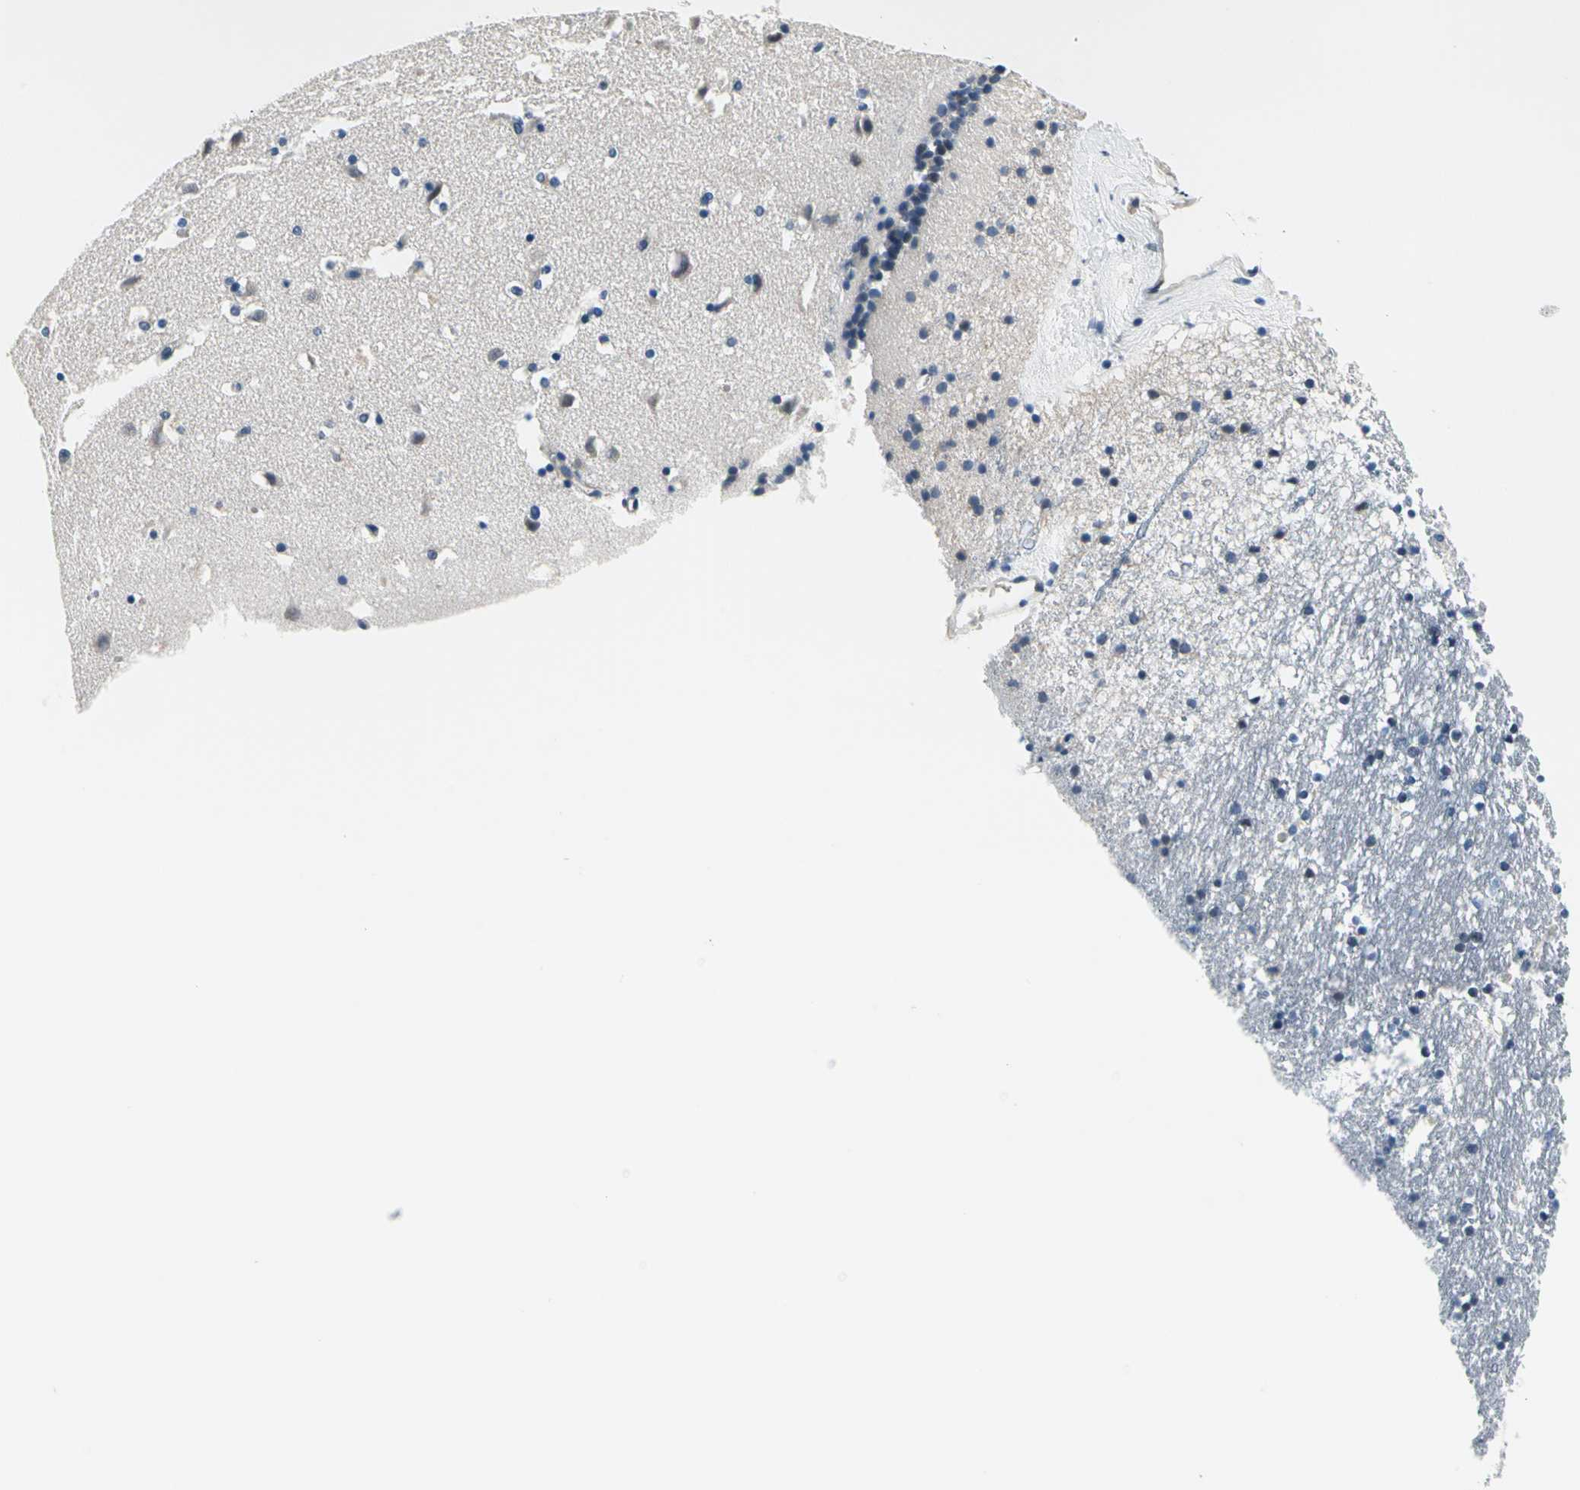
{"staining": {"intensity": "negative", "quantity": "none", "location": "none"}, "tissue": "caudate", "cell_type": "Glial cells", "image_type": "normal", "snomed": [{"axis": "morphology", "description": "Normal tissue, NOS"}, {"axis": "topography", "description": "Lateral ventricle wall"}], "caption": "Photomicrograph shows no significant protein positivity in glial cells of benign caudate. (DAB (3,3'-diaminobenzidine) IHC with hematoxylin counter stain).", "gene": "SELENOK", "patient": {"sex": "male", "age": 45}}